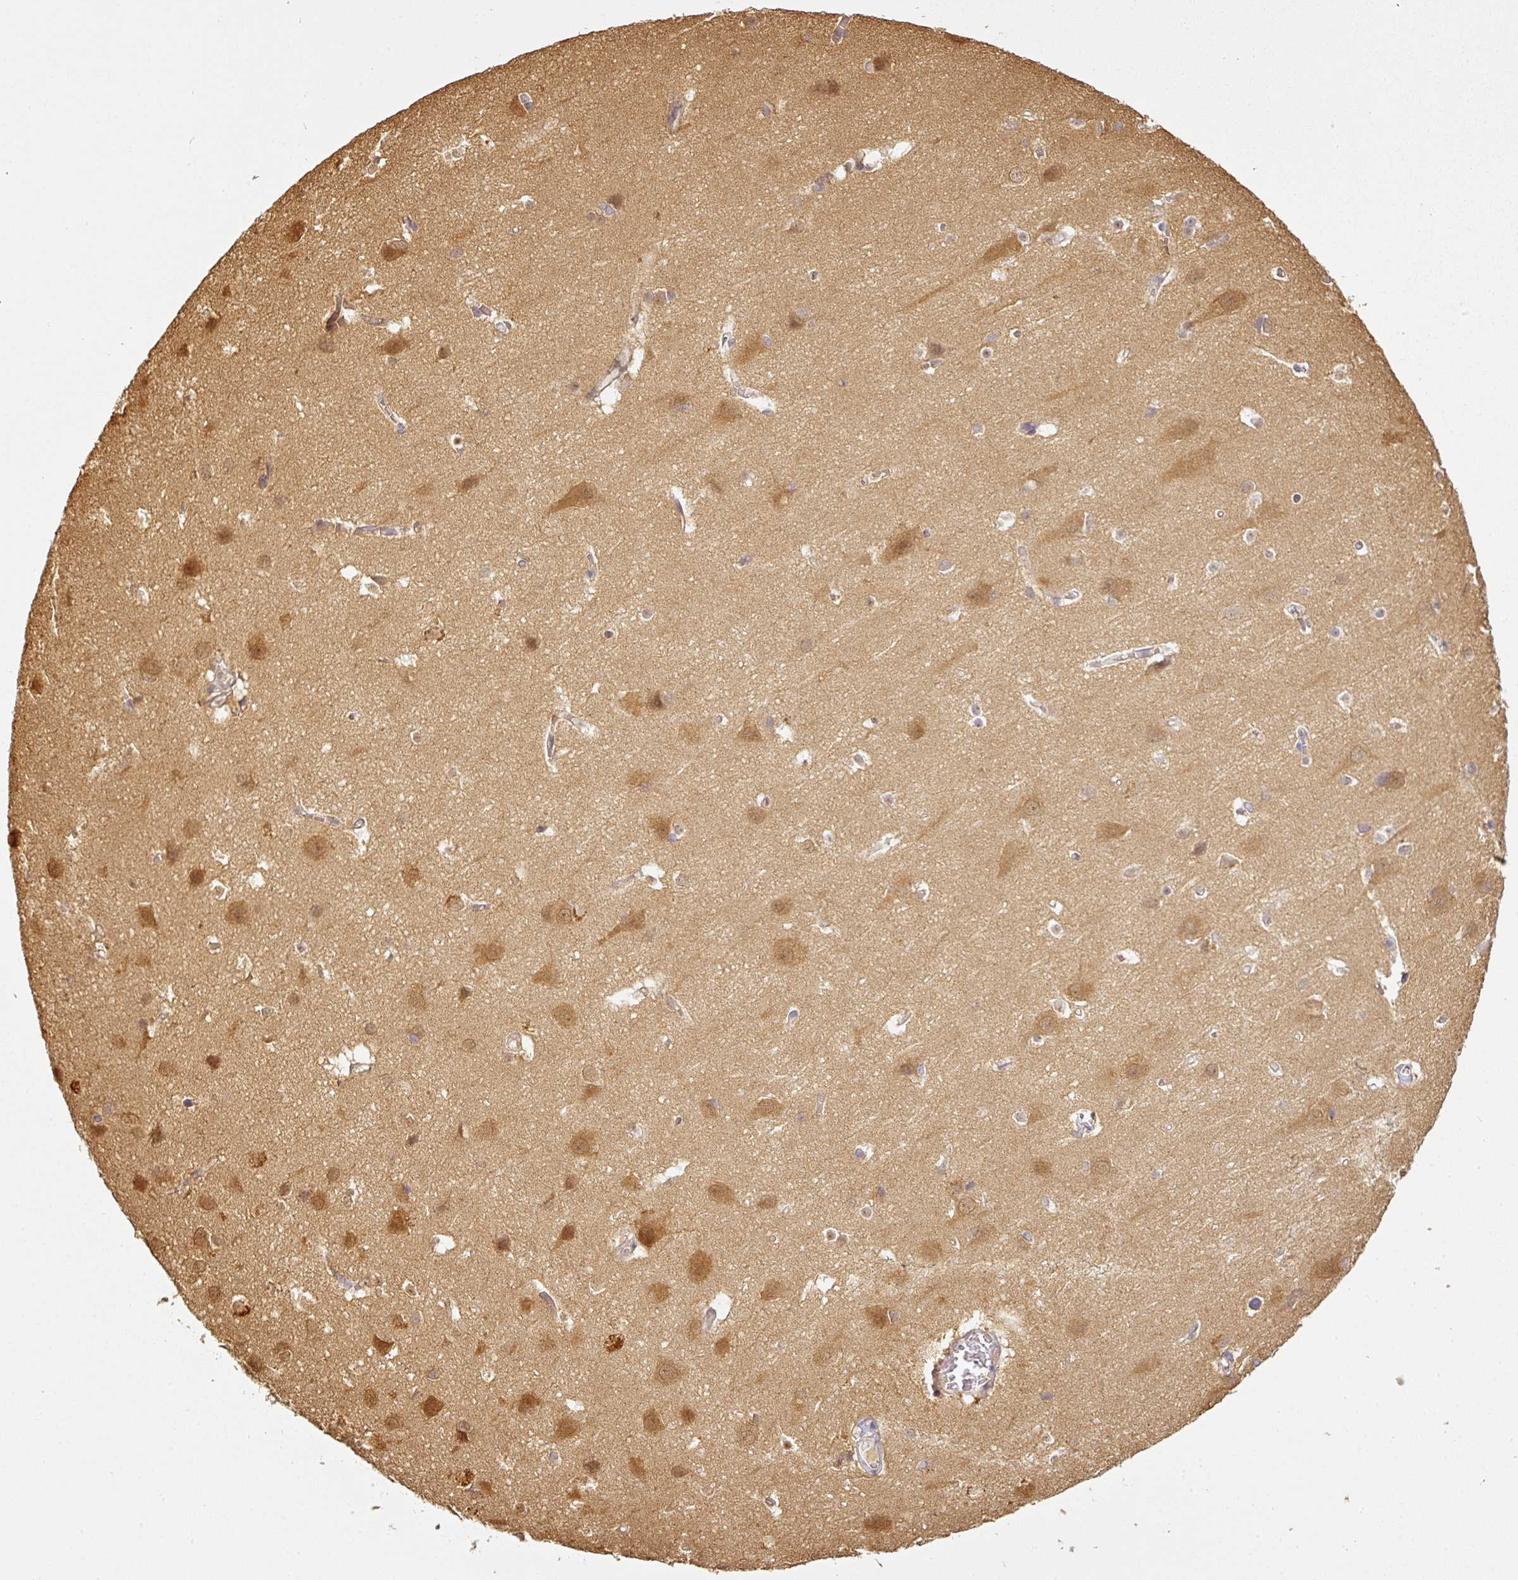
{"staining": {"intensity": "negative", "quantity": "none", "location": "none"}, "tissue": "cerebral cortex", "cell_type": "Endothelial cells", "image_type": "normal", "snomed": [{"axis": "morphology", "description": "Normal tissue, NOS"}, {"axis": "topography", "description": "Cerebral cortex"}], "caption": "A high-resolution image shows immunohistochemistry (IHC) staining of normal cerebral cortex, which exhibits no significant staining in endothelial cells. The staining was performed using DAB (3,3'-diaminobenzidine) to visualize the protein expression in brown, while the nuclei were stained in blue with hematoxylin (Magnification: 20x).", "gene": "ANKRD18A", "patient": {"sex": "male", "age": 37}}